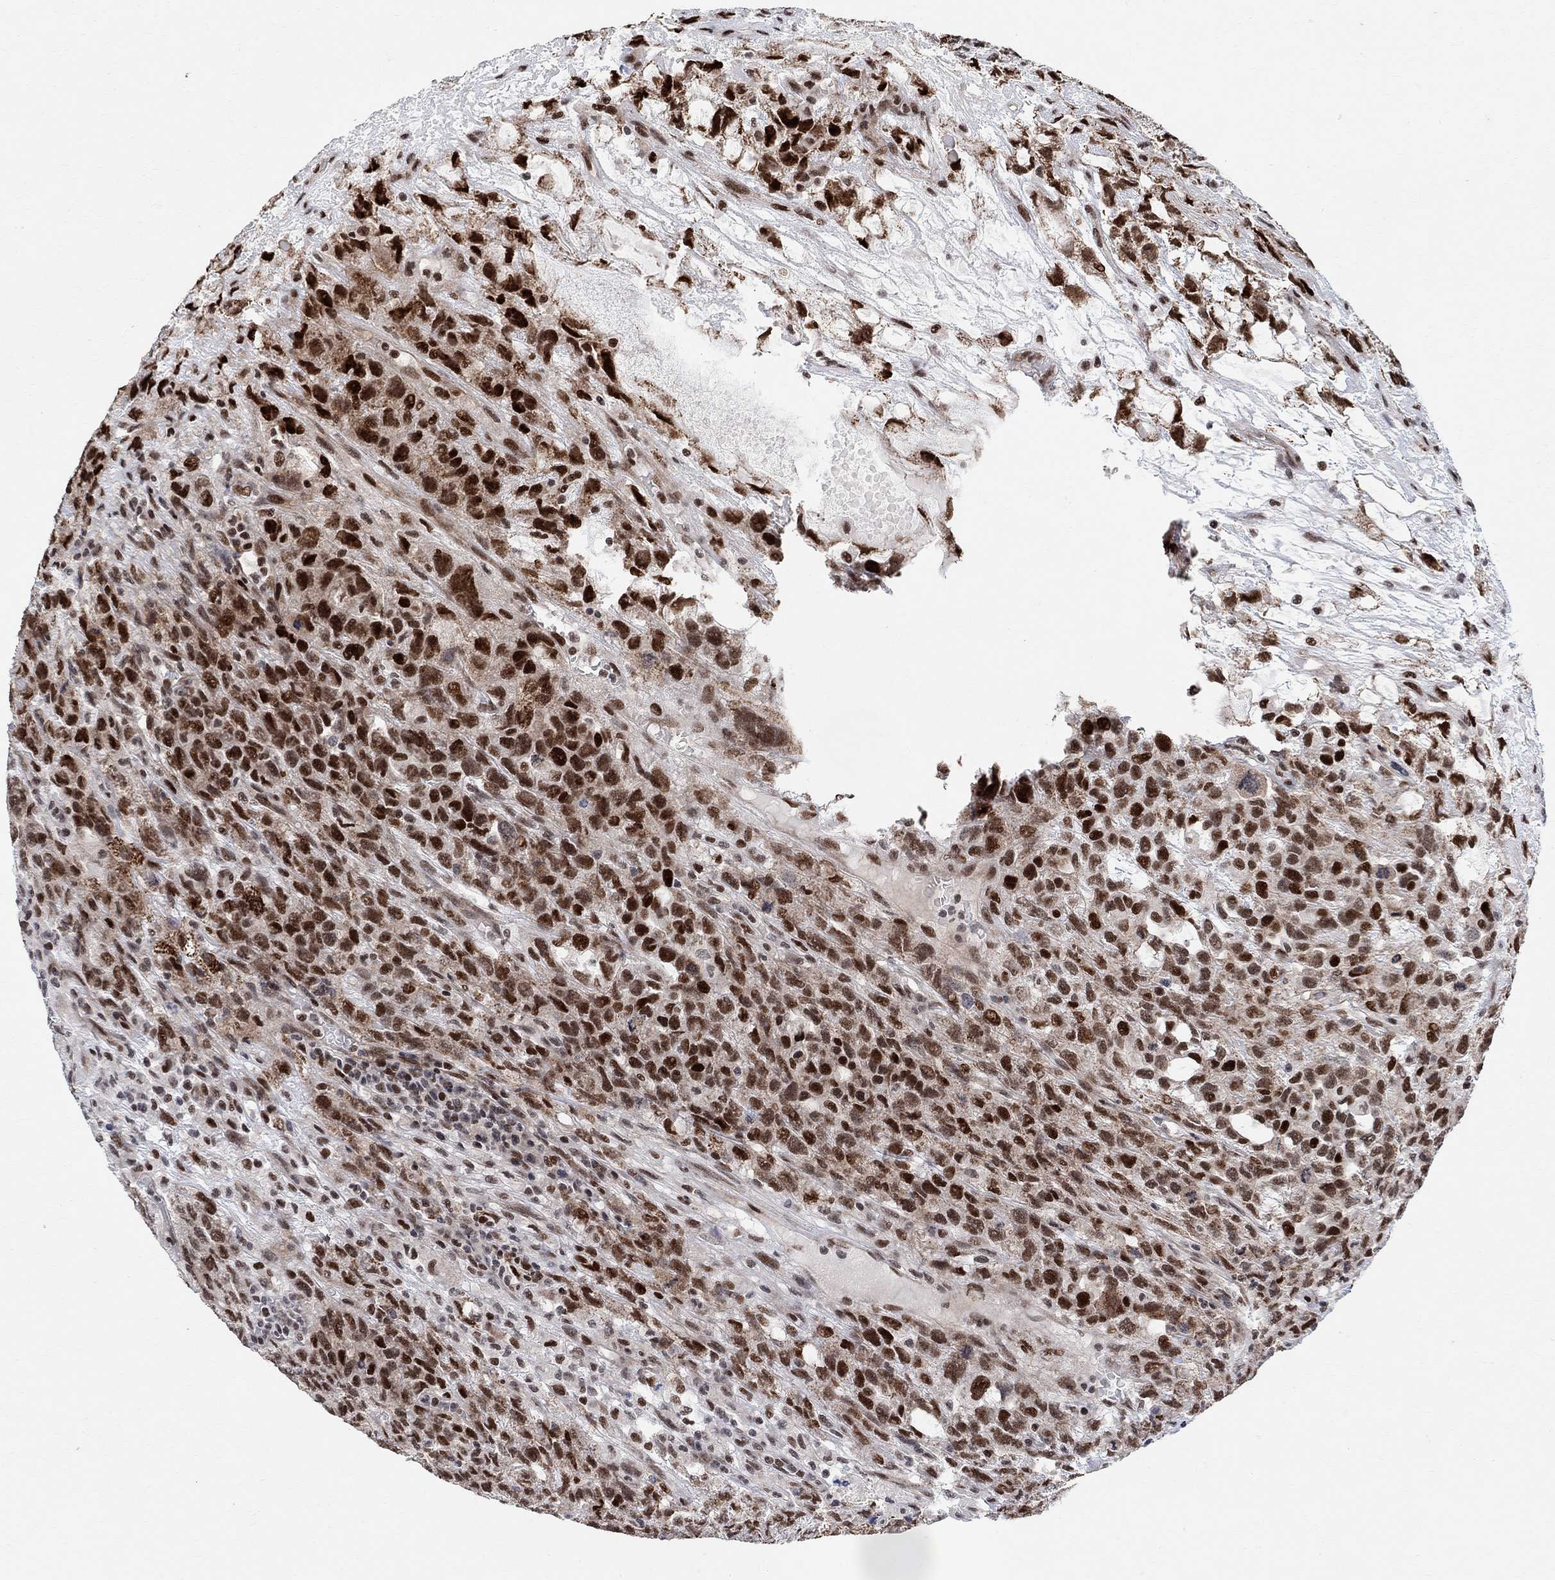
{"staining": {"intensity": "strong", "quantity": ">75%", "location": "nuclear"}, "tissue": "testis cancer", "cell_type": "Tumor cells", "image_type": "cancer", "snomed": [{"axis": "morphology", "description": "Seminoma, NOS"}, {"axis": "topography", "description": "Testis"}], "caption": "A brown stain shows strong nuclear positivity of a protein in human seminoma (testis) tumor cells.", "gene": "E4F1", "patient": {"sex": "male", "age": 52}}